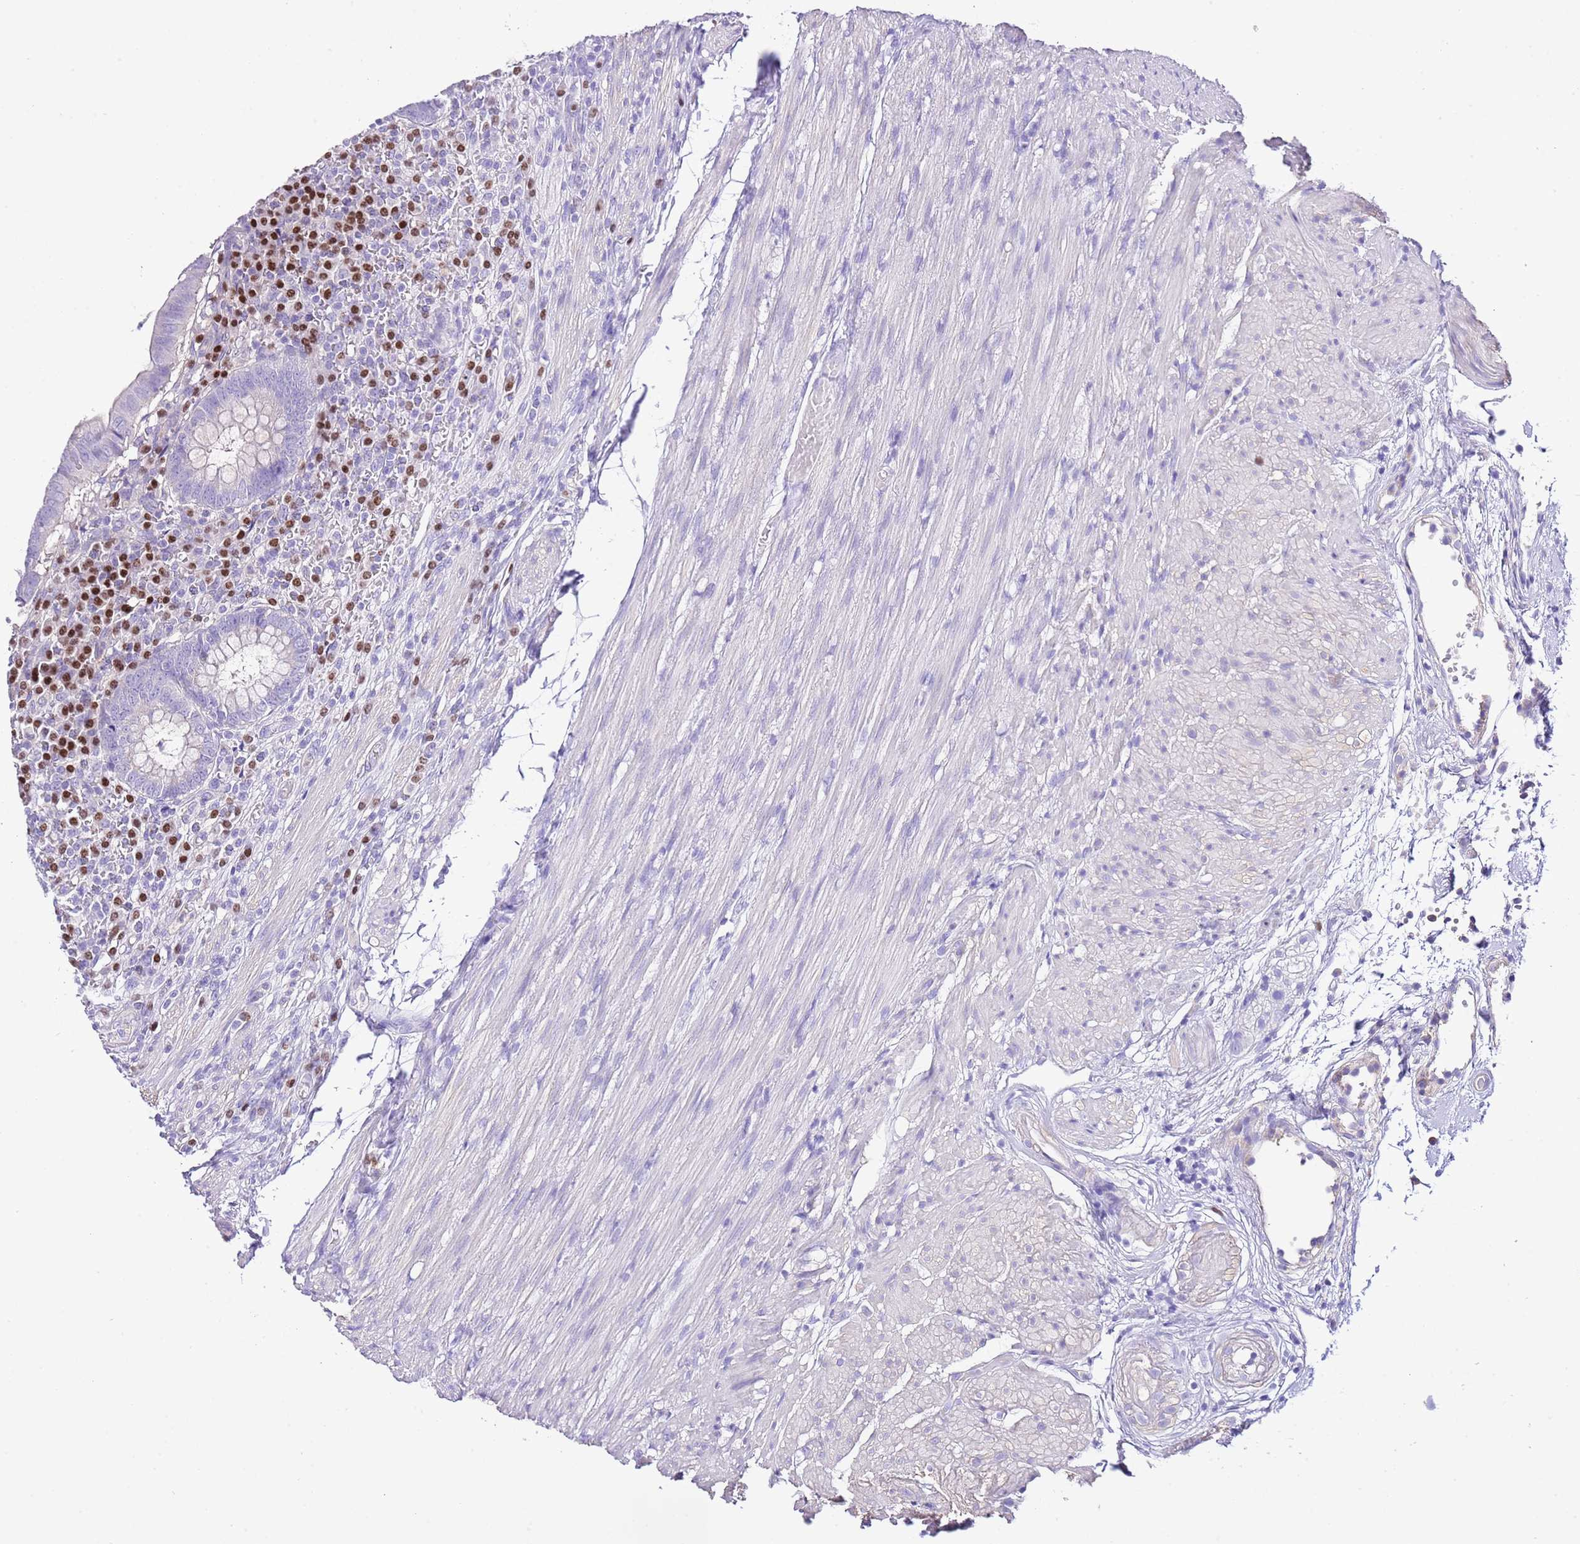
{"staining": {"intensity": "negative", "quantity": "none", "location": "none"}, "tissue": "appendix", "cell_type": "Glandular cells", "image_type": "normal", "snomed": [{"axis": "morphology", "description": "Normal tissue, NOS"}, {"axis": "topography", "description": "Appendix"}], "caption": "This is an IHC photomicrograph of unremarkable appendix. There is no staining in glandular cells.", "gene": "BHLHA15", "patient": {"sex": "male", "age": 83}}